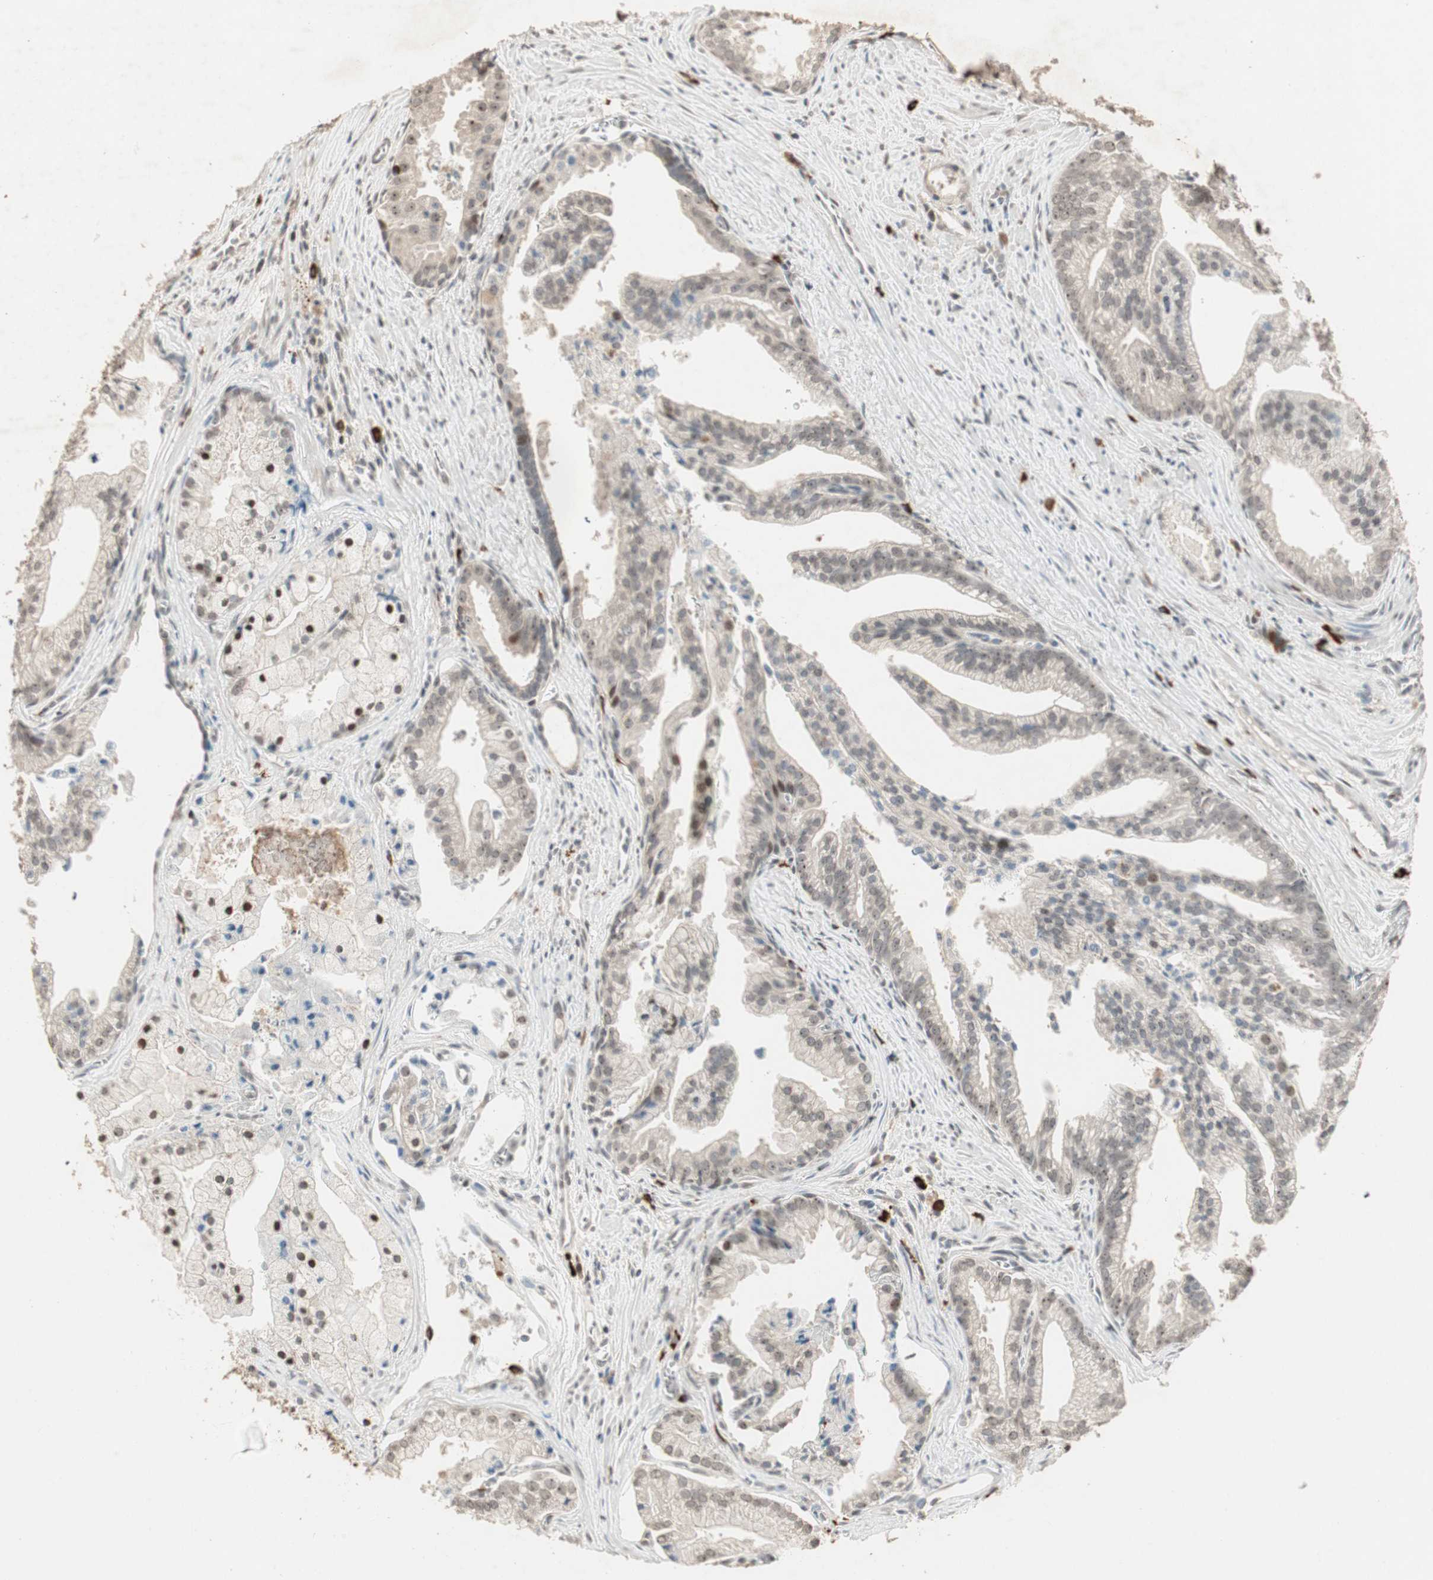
{"staining": {"intensity": "weak", "quantity": "25%-75%", "location": "nuclear"}, "tissue": "prostate cancer", "cell_type": "Tumor cells", "image_type": "cancer", "snomed": [{"axis": "morphology", "description": "Adenocarcinoma, High grade"}, {"axis": "topography", "description": "Prostate"}], "caption": "Prostate cancer tissue shows weak nuclear positivity in about 25%-75% of tumor cells", "gene": "ETV4", "patient": {"sex": "male", "age": 67}}